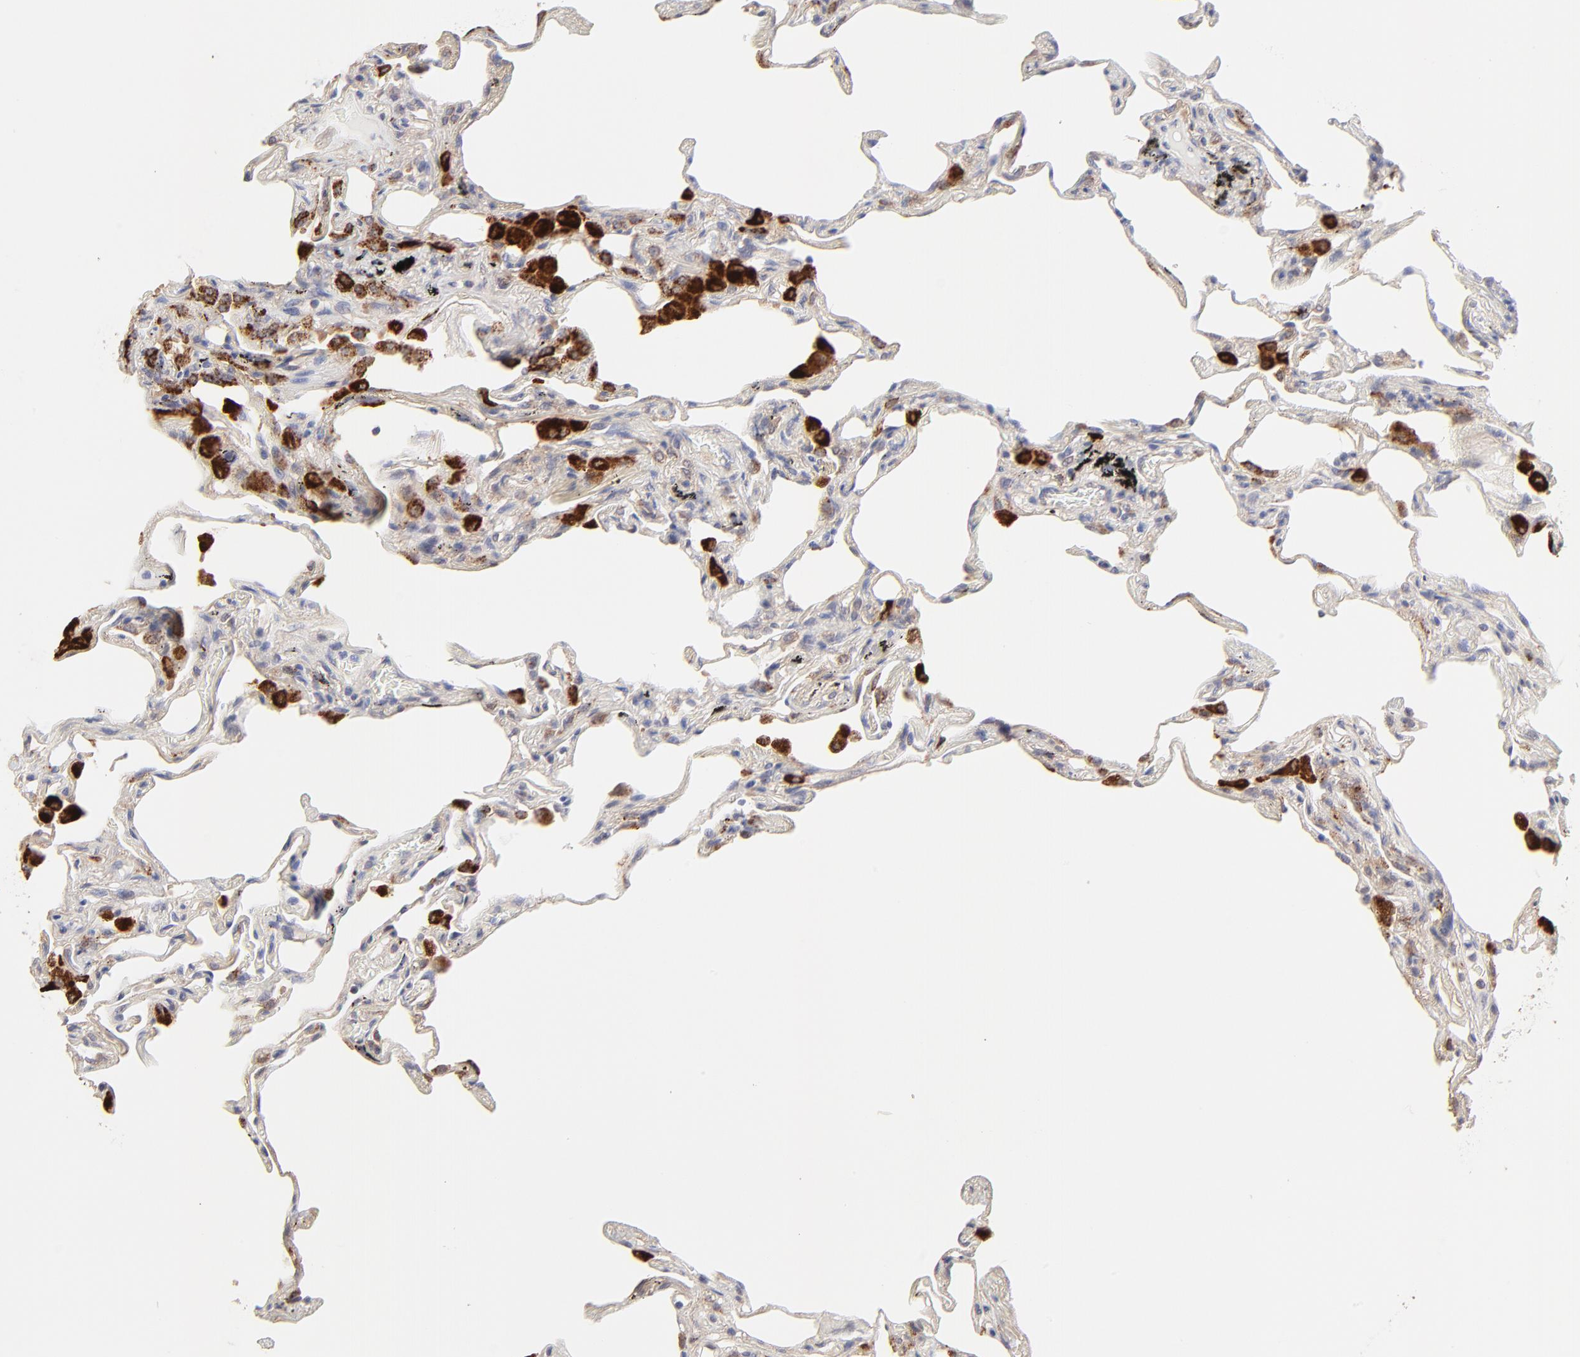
{"staining": {"intensity": "weak", "quantity": "25%-75%", "location": "cytoplasmic/membranous"}, "tissue": "lung", "cell_type": "Alveolar cells", "image_type": "normal", "snomed": [{"axis": "morphology", "description": "Normal tissue, NOS"}, {"axis": "morphology", "description": "Inflammation, NOS"}, {"axis": "topography", "description": "Lung"}], "caption": "Lung was stained to show a protein in brown. There is low levels of weak cytoplasmic/membranous positivity in about 25%-75% of alveolar cells.", "gene": "PDE4B", "patient": {"sex": "male", "age": 69}}